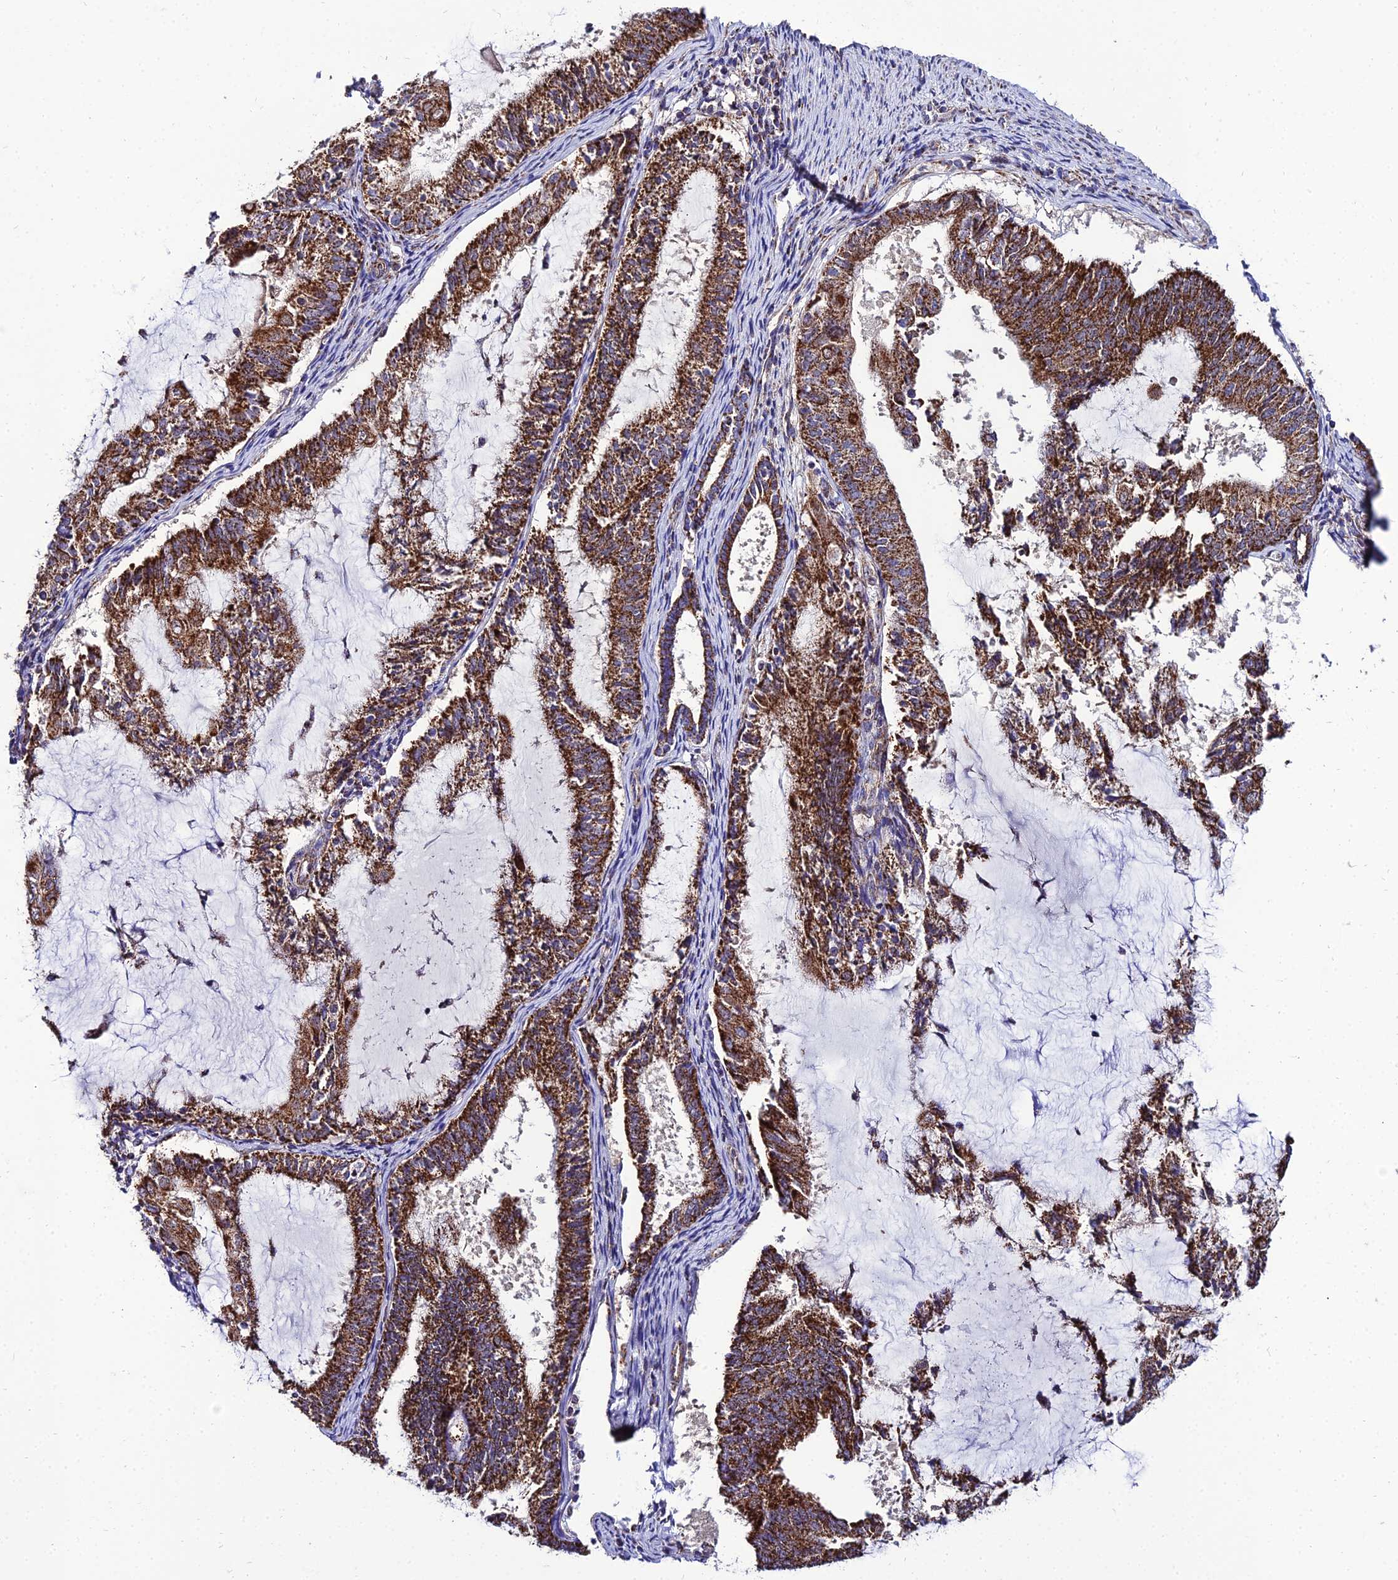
{"staining": {"intensity": "strong", "quantity": ">75%", "location": "cytoplasmic/membranous"}, "tissue": "endometrial cancer", "cell_type": "Tumor cells", "image_type": "cancer", "snomed": [{"axis": "morphology", "description": "Adenocarcinoma, NOS"}, {"axis": "topography", "description": "Endometrium"}], "caption": "DAB immunohistochemical staining of endometrial adenocarcinoma displays strong cytoplasmic/membranous protein positivity in approximately >75% of tumor cells. (DAB = brown stain, brightfield microscopy at high magnification).", "gene": "PSMD2", "patient": {"sex": "female", "age": 81}}